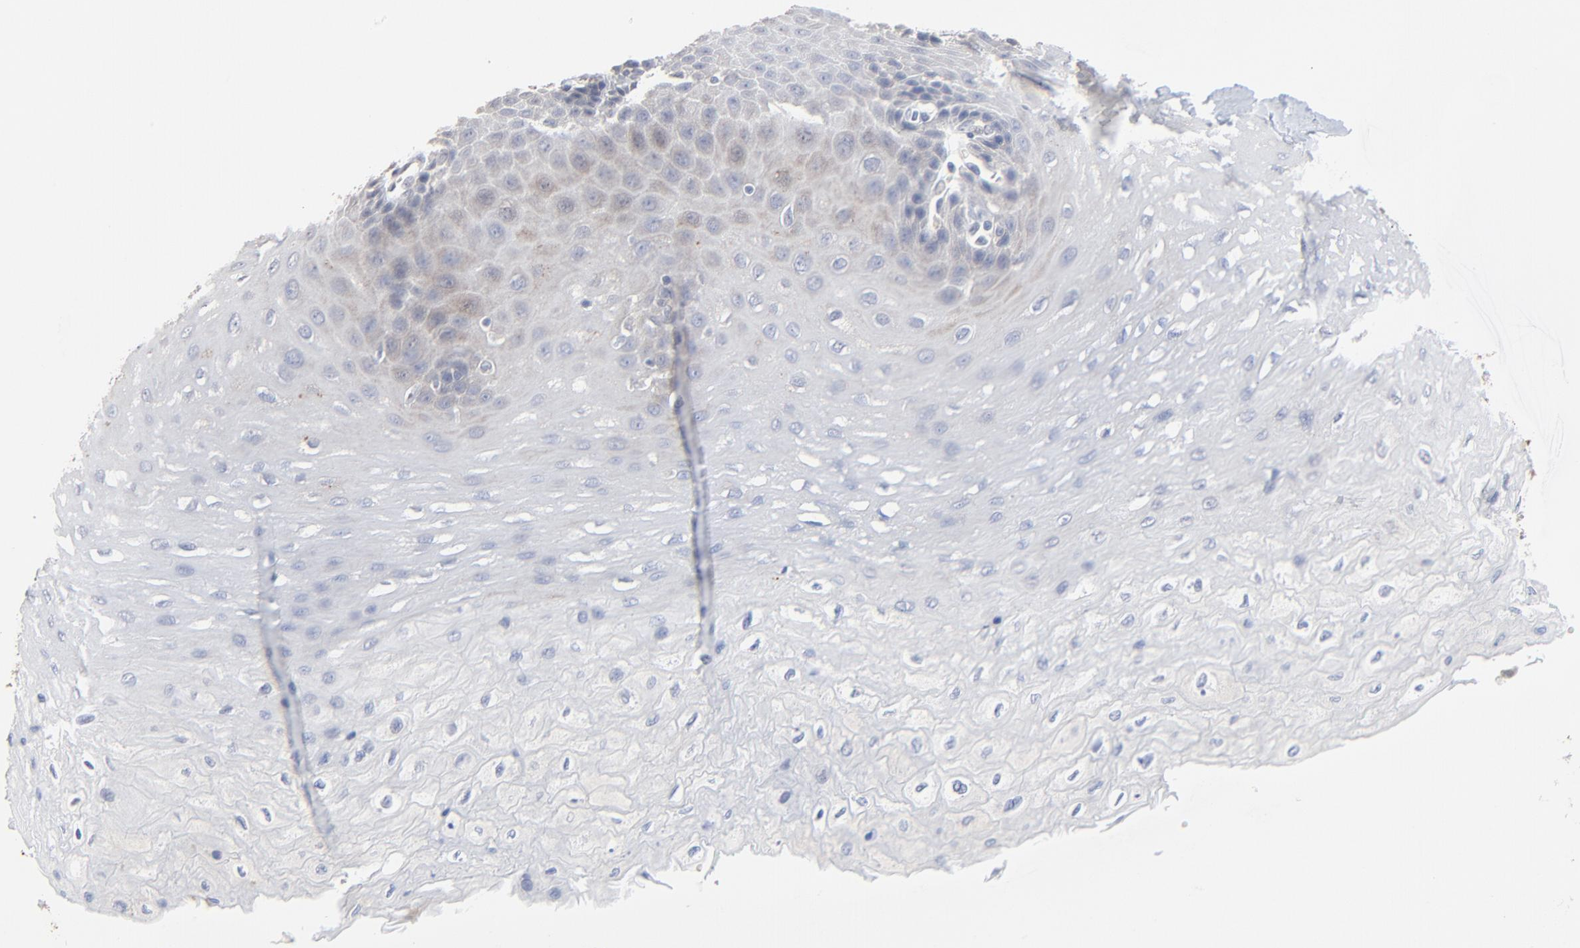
{"staining": {"intensity": "weak", "quantity": "25%-75%", "location": "cytoplasmic/membranous"}, "tissue": "esophagus", "cell_type": "Squamous epithelial cells", "image_type": "normal", "snomed": [{"axis": "morphology", "description": "Normal tissue, NOS"}, {"axis": "topography", "description": "Esophagus"}], "caption": "Benign esophagus was stained to show a protein in brown. There is low levels of weak cytoplasmic/membranous staining in approximately 25%-75% of squamous epithelial cells.", "gene": "FANCB", "patient": {"sex": "female", "age": 72}}